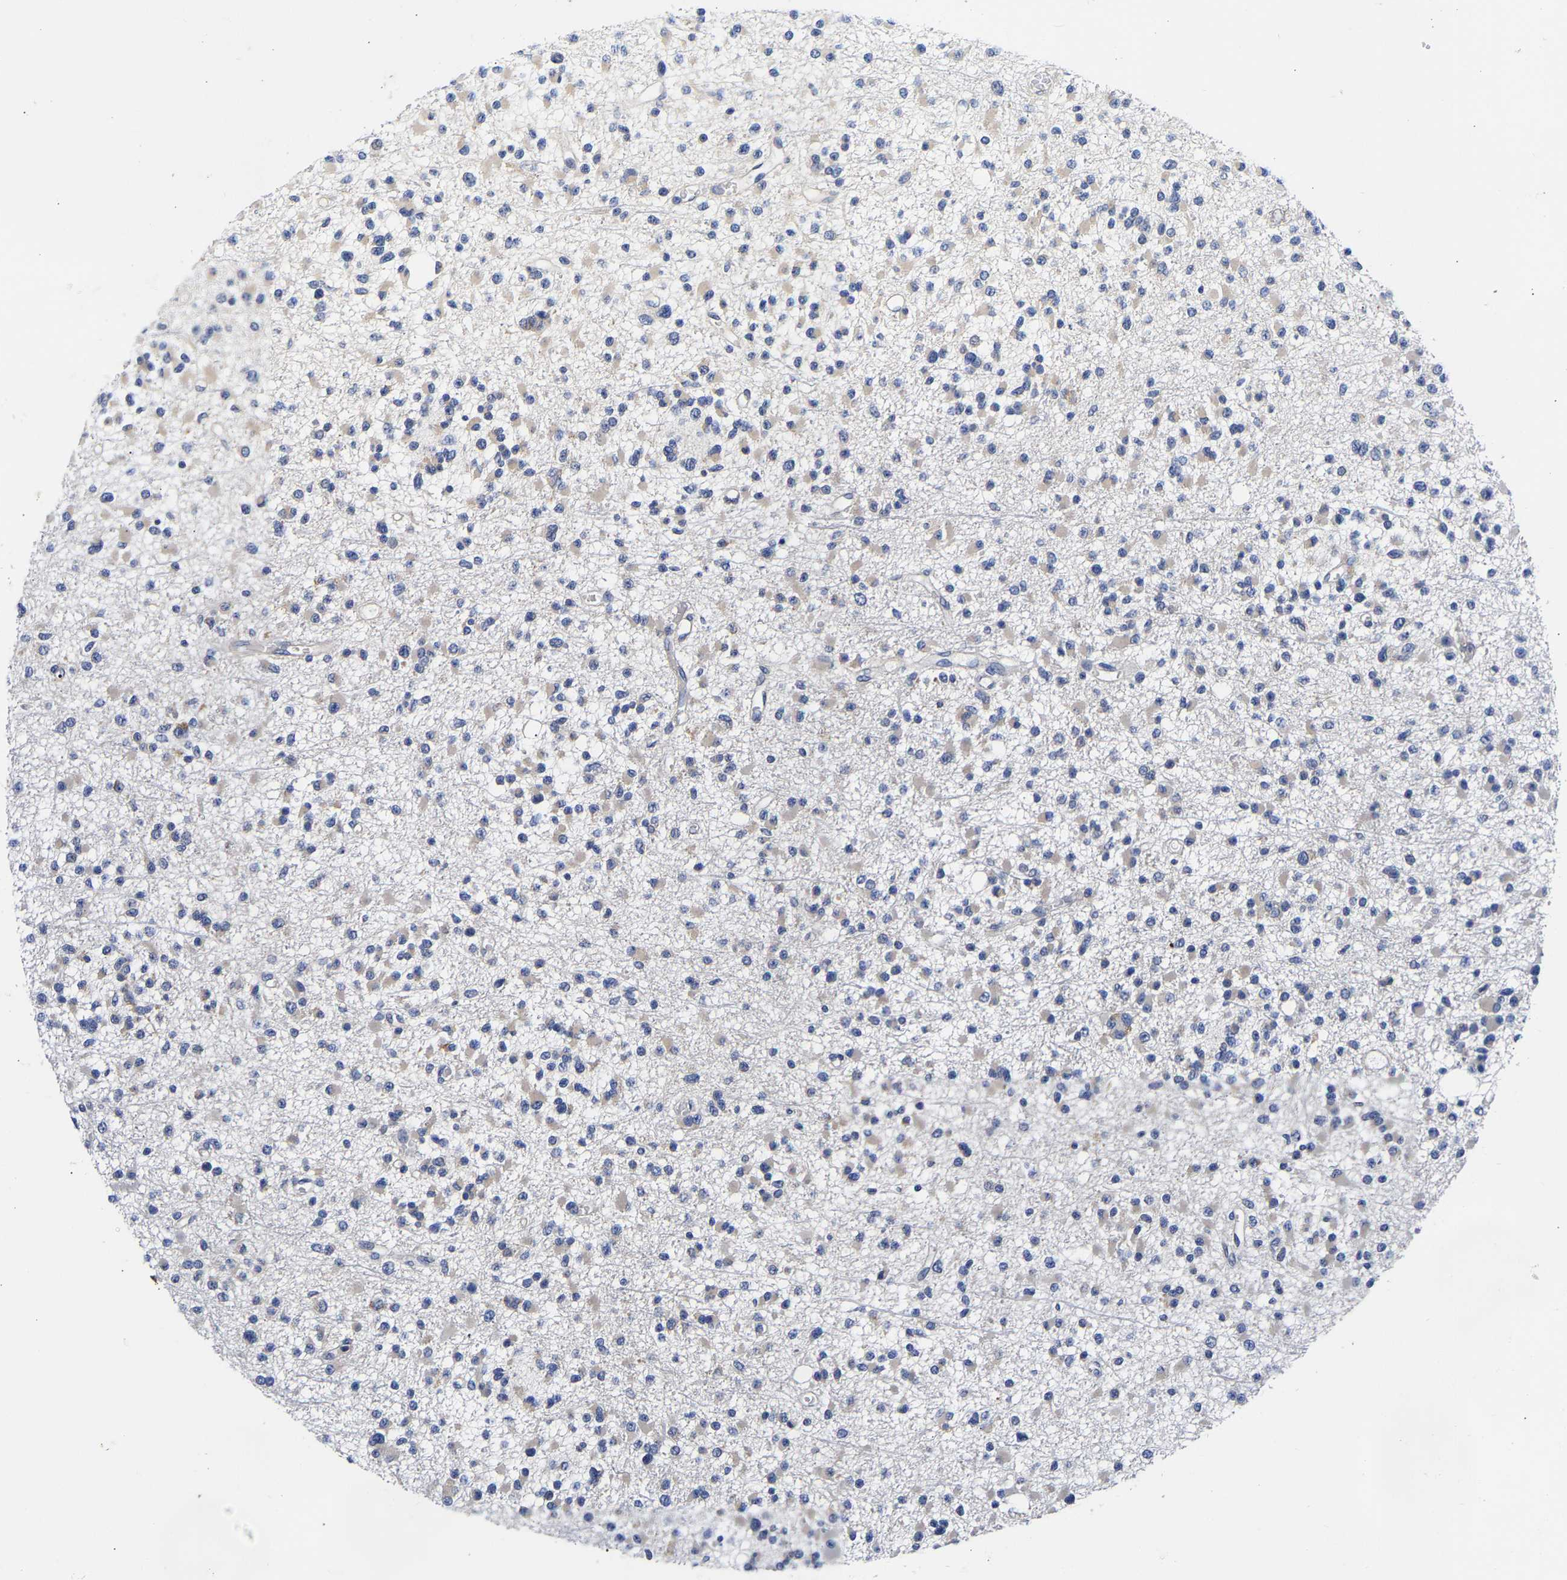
{"staining": {"intensity": "negative", "quantity": "none", "location": "none"}, "tissue": "glioma", "cell_type": "Tumor cells", "image_type": "cancer", "snomed": [{"axis": "morphology", "description": "Glioma, malignant, Low grade"}, {"axis": "topography", "description": "Brain"}], "caption": "High magnification brightfield microscopy of glioma stained with DAB (3,3'-diaminobenzidine) (brown) and counterstained with hematoxylin (blue): tumor cells show no significant expression. Brightfield microscopy of IHC stained with DAB (3,3'-diaminobenzidine) (brown) and hematoxylin (blue), captured at high magnification.", "gene": "CCDC6", "patient": {"sex": "female", "age": 22}}